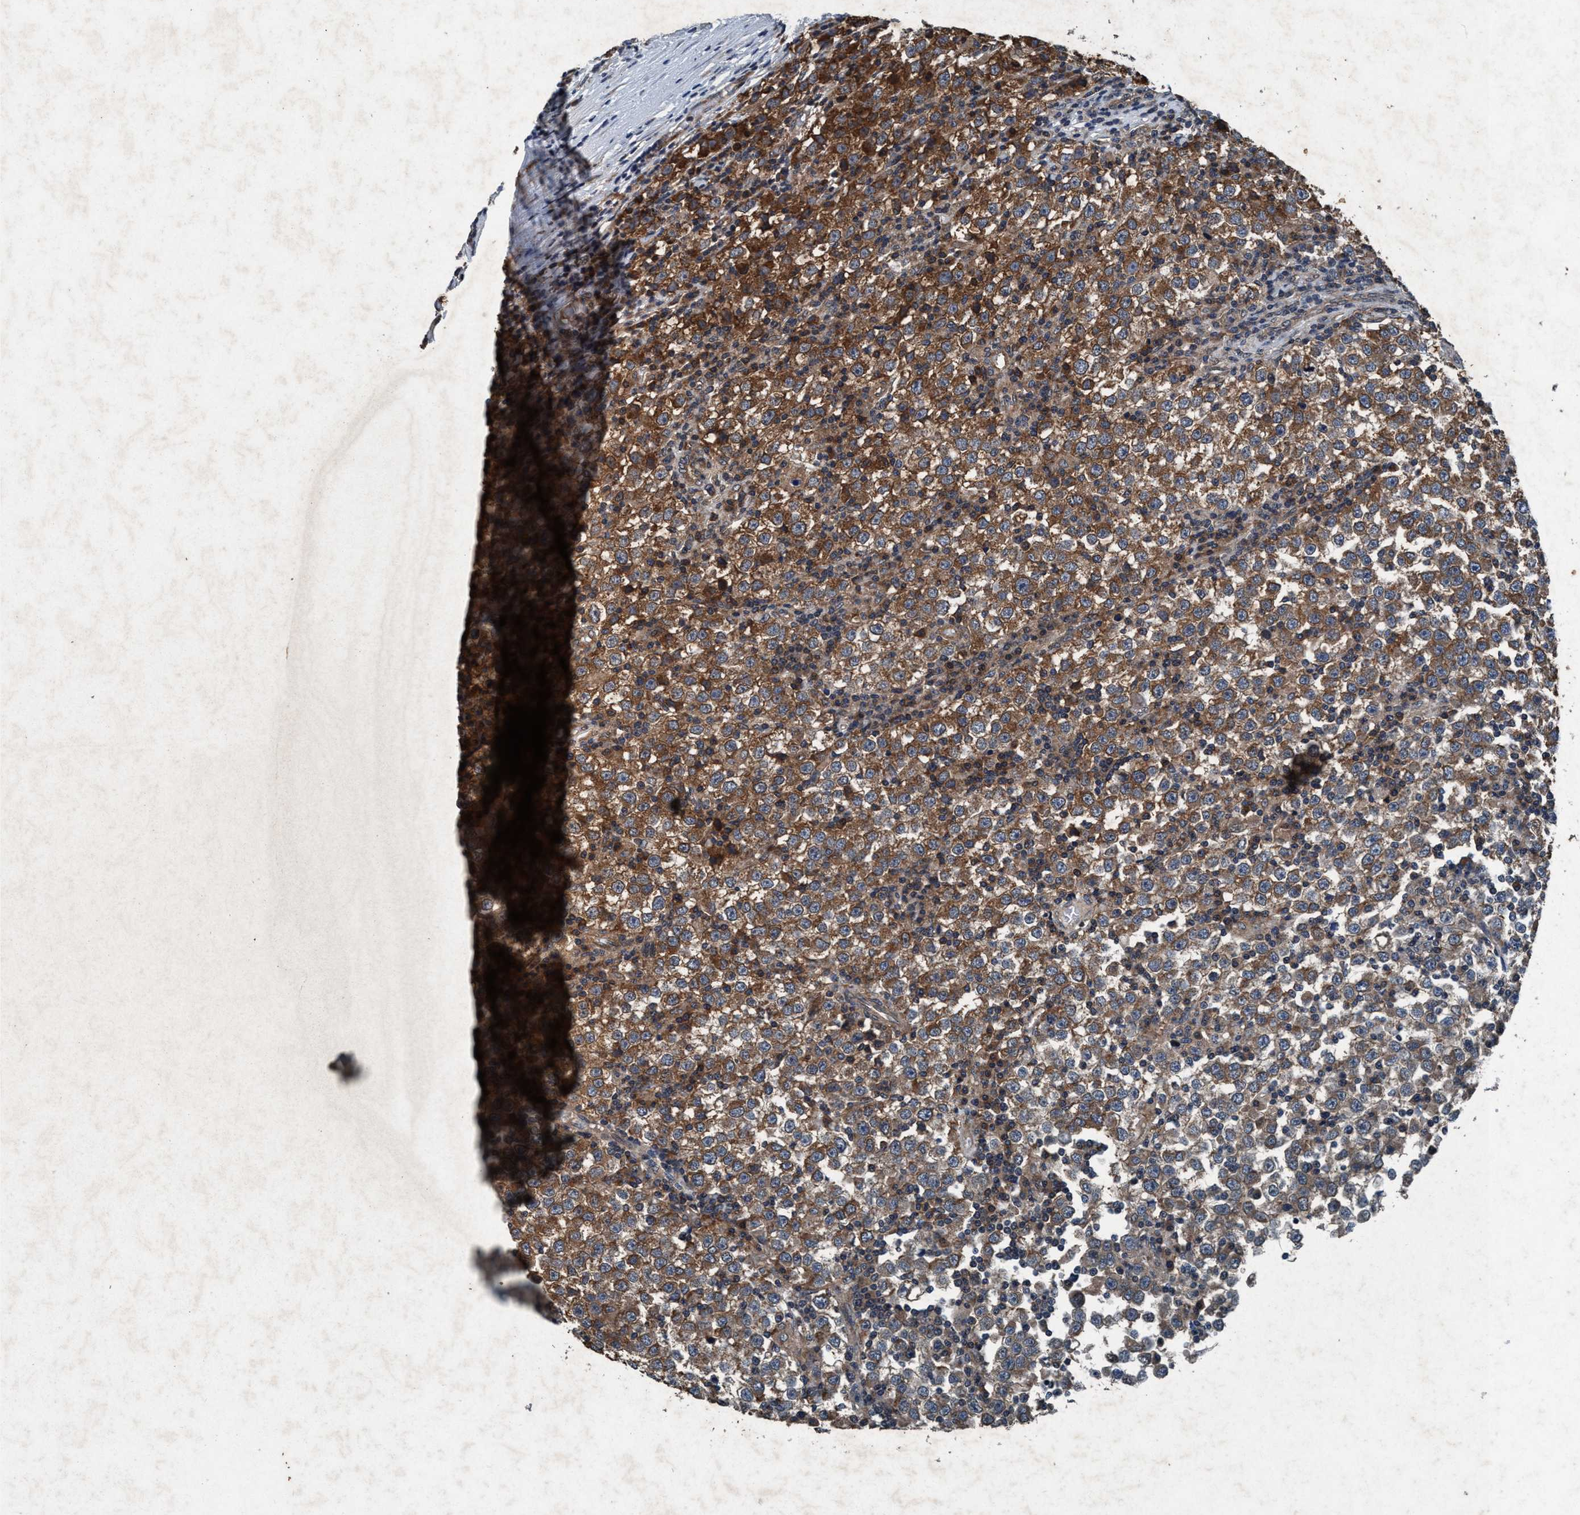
{"staining": {"intensity": "moderate", "quantity": ">75%", "location": "cytoplasmic/membranous"}, "tissue": "testis cancer", "cell_type": "Tumor cells", "image_type": "cancer", "snomed": [{"axis": "morphology", "description": "Seminoma, NOS"}, {"axis": "topography", "description": "Testis"}], "caption": "Moderate cytoplasmic/membranous protein staining is appreciated in approximately >75% of tumor cells in testis cancer (seminoma).", "gene": "AKT1S1", "patient": {"sex": "male", "age": 65}}